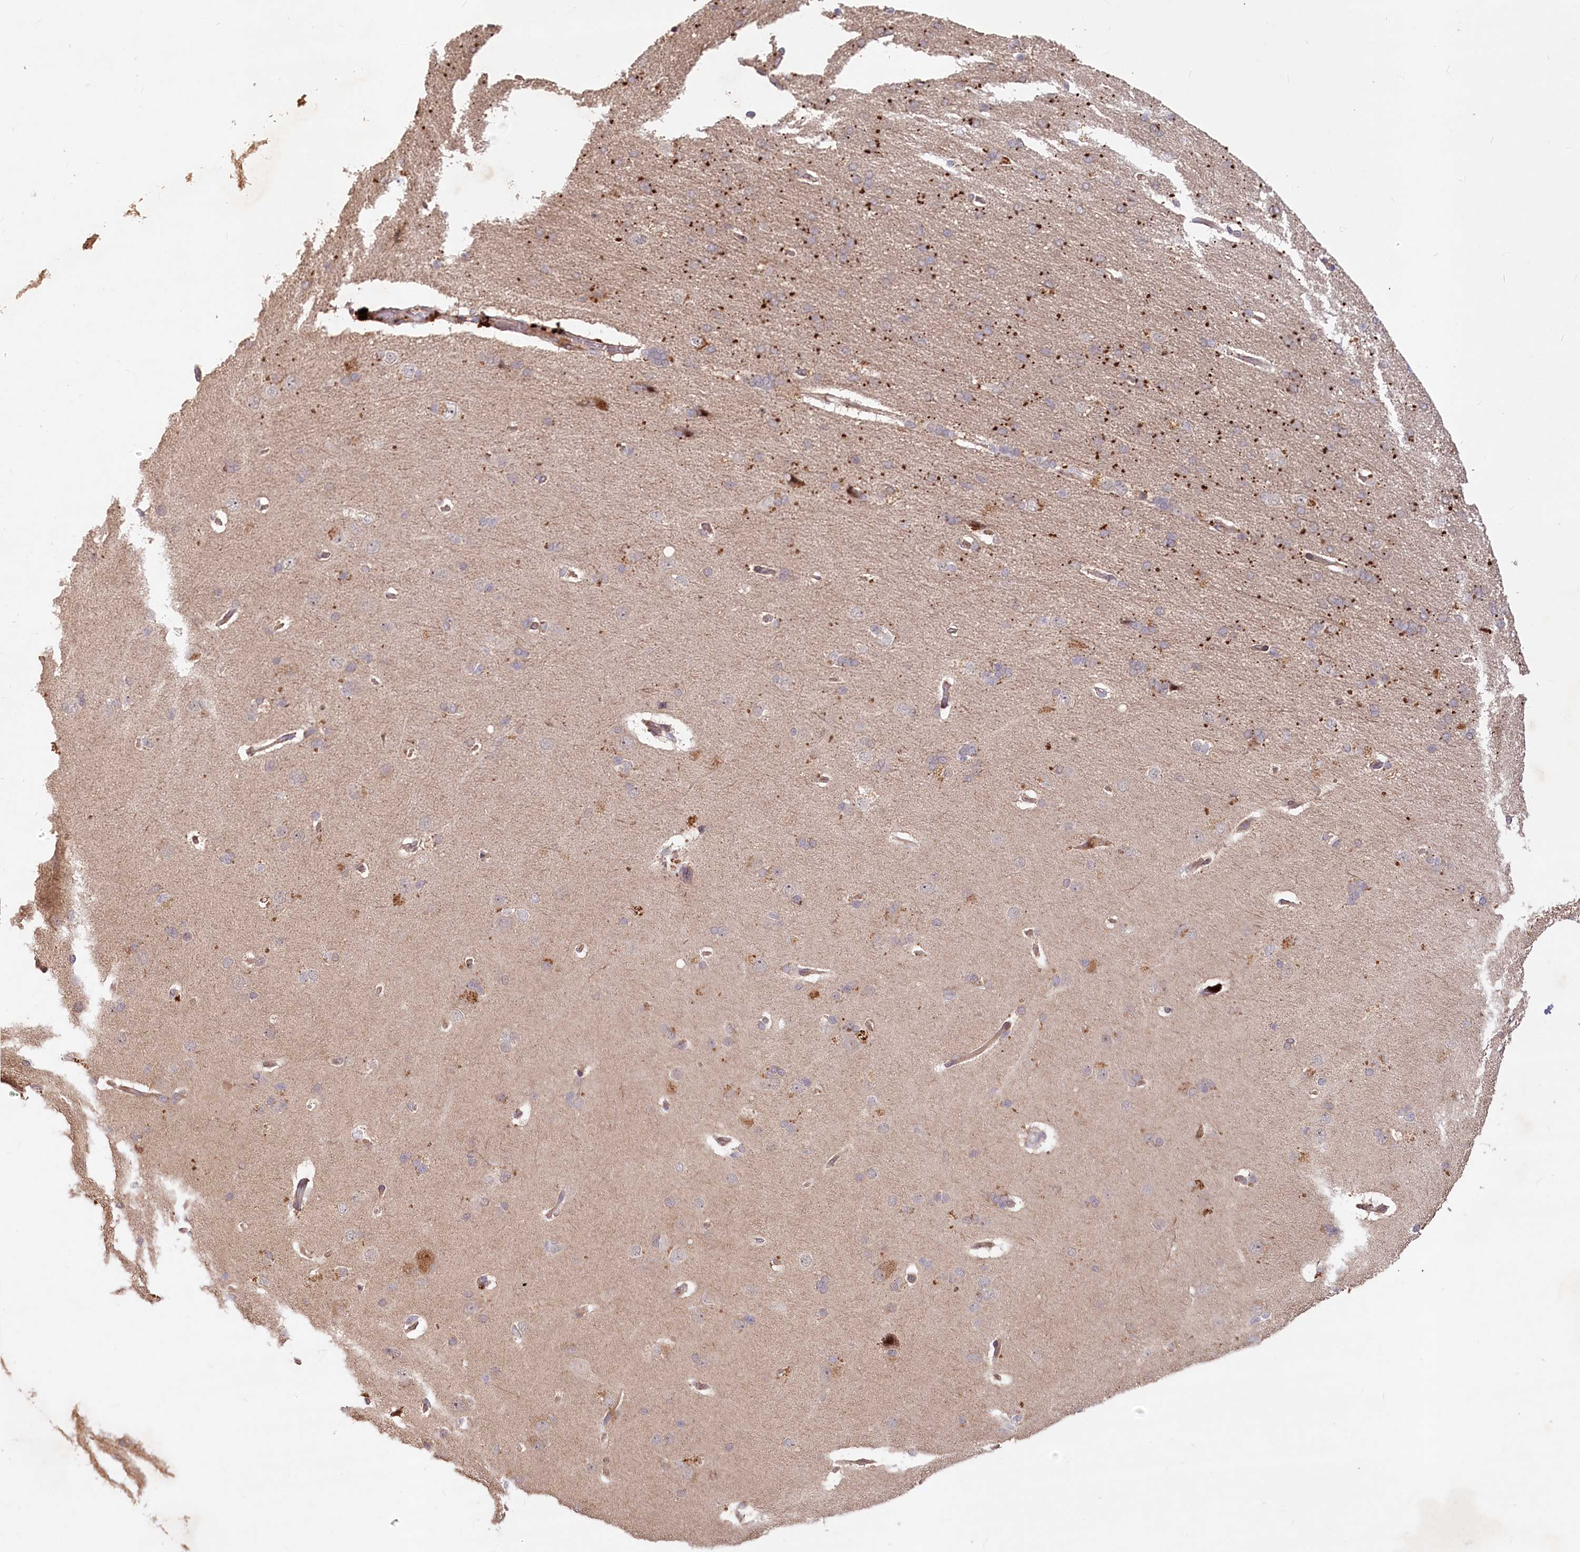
{"staining": {"intensity": "weak", "quantity": ">75%", "location": "cytoplasmic/membranous"}, "tissue": "cerebral cortex", "cell_type": "Endothelial cells", "image_type": "normal", "snomed": [{"axis": "morphology", "description": "Normal tissue, NOS"}, {"axis": "topography", "description": "Cerebral cortex"}], "caption": "Immunohistochemistry (IHC) photomicrograph of unremarkable human cerebral cortex stained for a protein (brown), which demonstrates low levels of weak cytoplasmic/membranous staining in approximately >75% of endothelial cells.", "gene": "IRAK1BP1", "patient": {"sex": "male", "age": 62}}